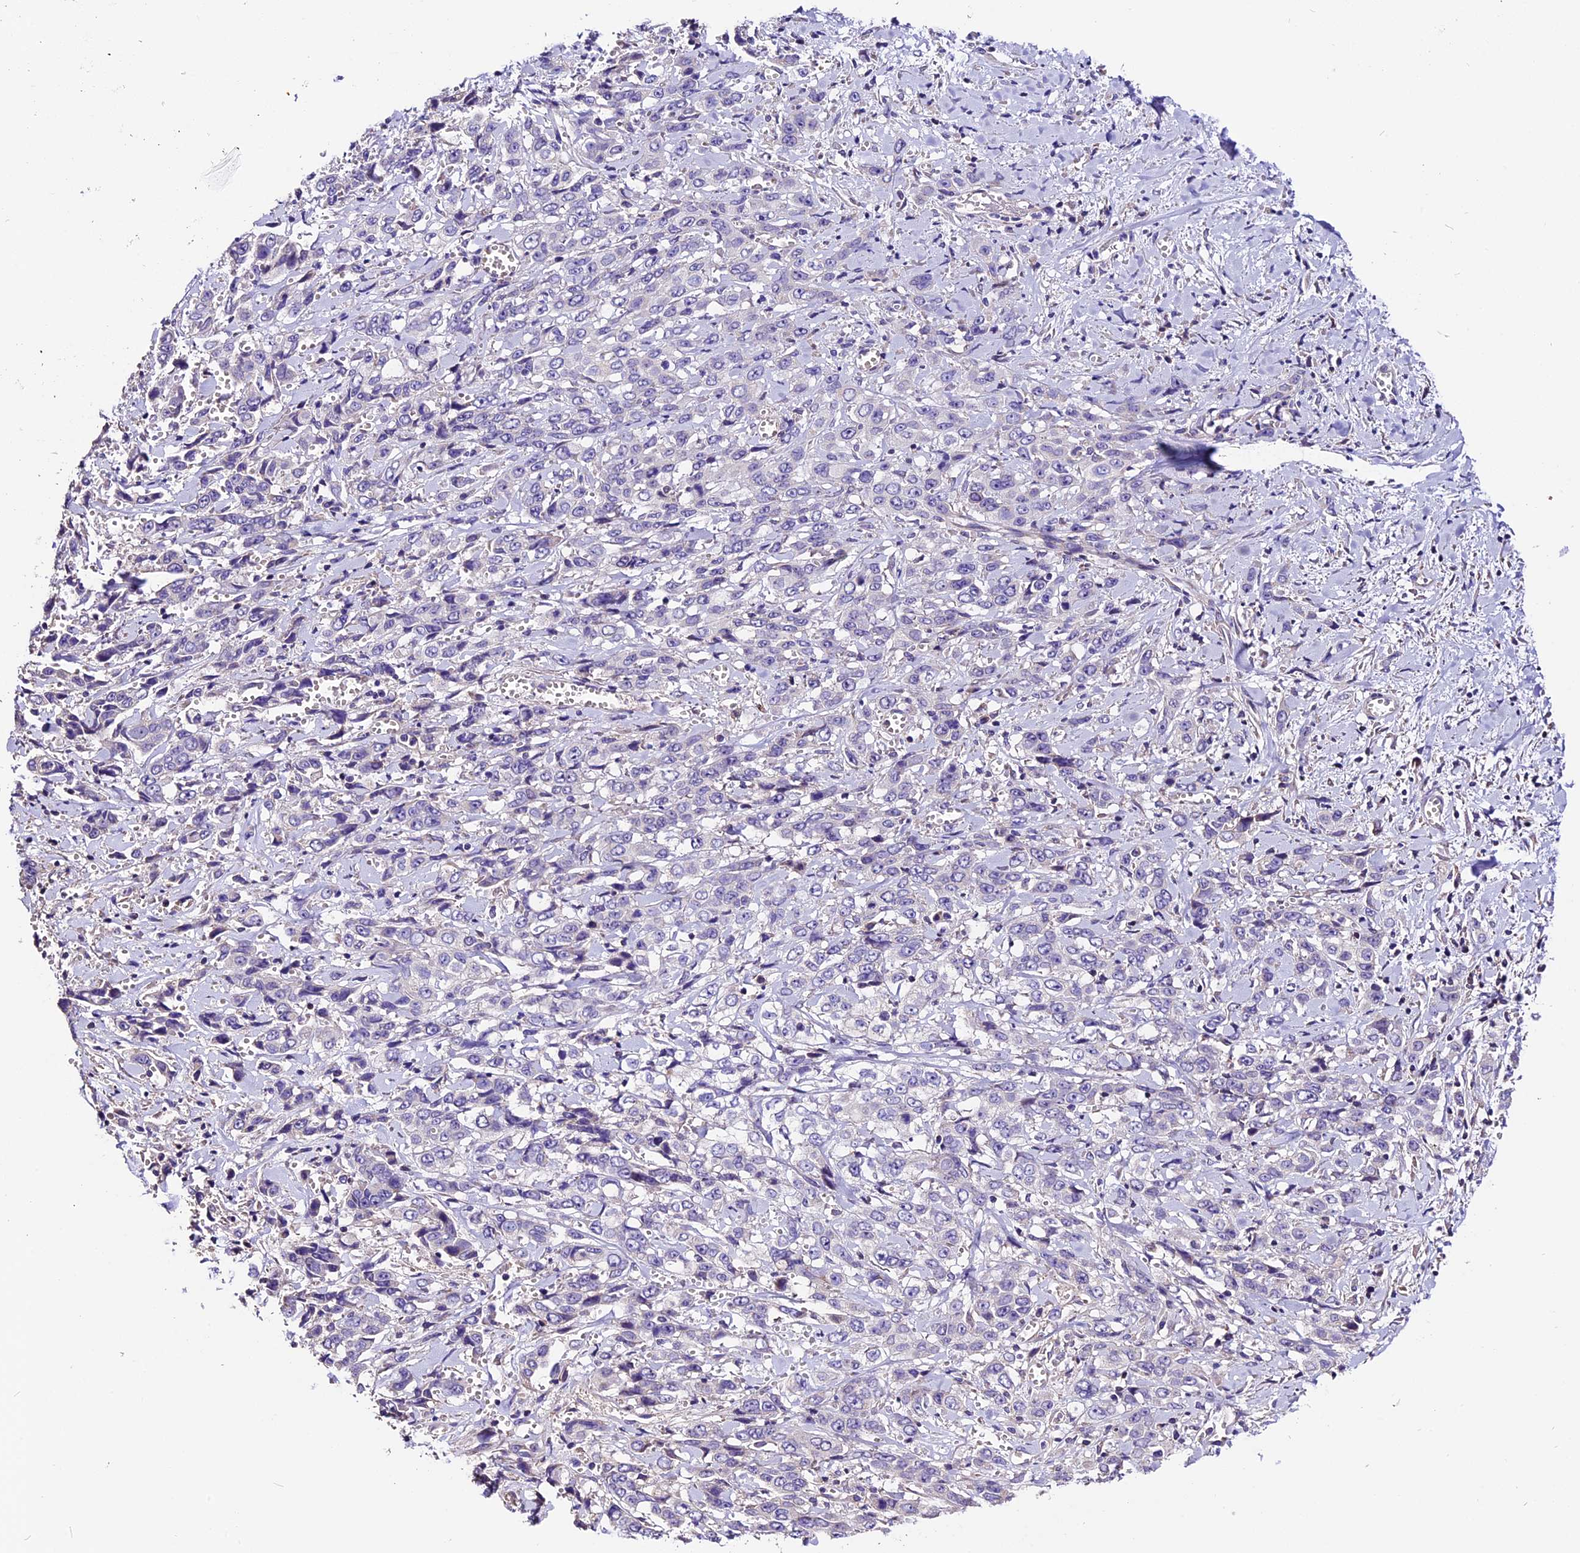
{"staining": {"intensity": "negative", "quantity": "none", "location": "none"}, "tissue": "stomach cancer", "cell_type": "Tumor cells", "image_type": "cancer", "snomed": [{"axis": "morphology", "description": "Adenocarcinoma, NOS"}, {"axis": "topography", "description": "Stomach, upper"}], "caption": "Tumor cells are negative for brown protein staining in stomach adenocarcinoma.", "gene": "DDX28", "patient": {"sex": "male", "age": 62}}